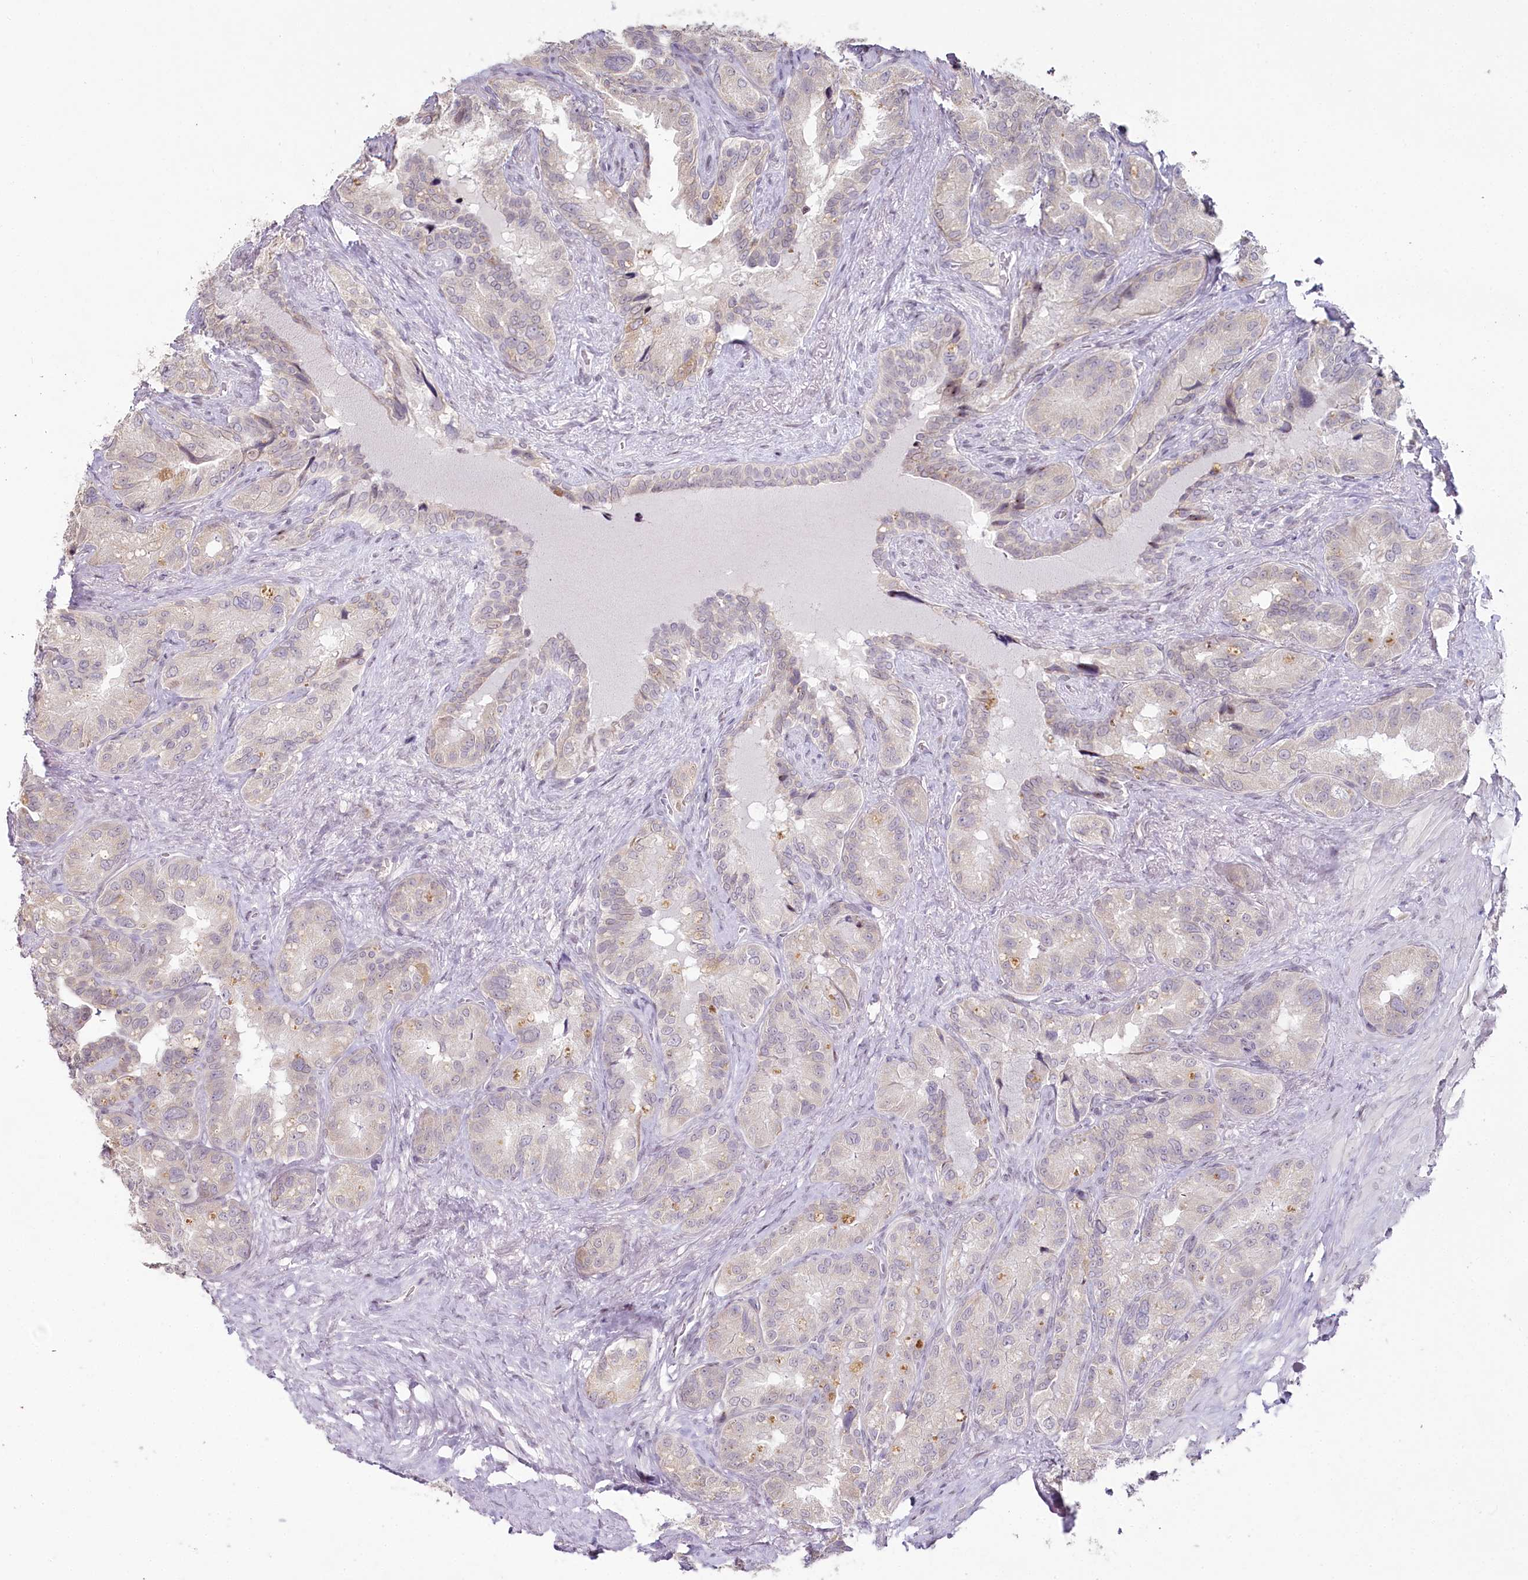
{"staining": {"intensity": "negative", "quantity": "none", "location": "none"}, "tissue": "seminal vesicle", "cell_type": "Glandular cells", "image_type": "normal", "snomed": [{"axis": "morphology", "description": "Normal tissue, NOS"}, {"axis": "topography", "description": "Seminal veicle"}, {"axis": "topography", "description": "Peripheral nerve tissue"}], "caption": "Immunohistochemistry histopathology image of unremarkable seminal vesicle: human seminal vesicle stained with DAB (3,3'-diaminobenzidine) reveals no significant protein staining in glandular cells. Nuclei are stained in blue.", "gene": "HPD", "patient": {"sex": "male", "age": 67}}